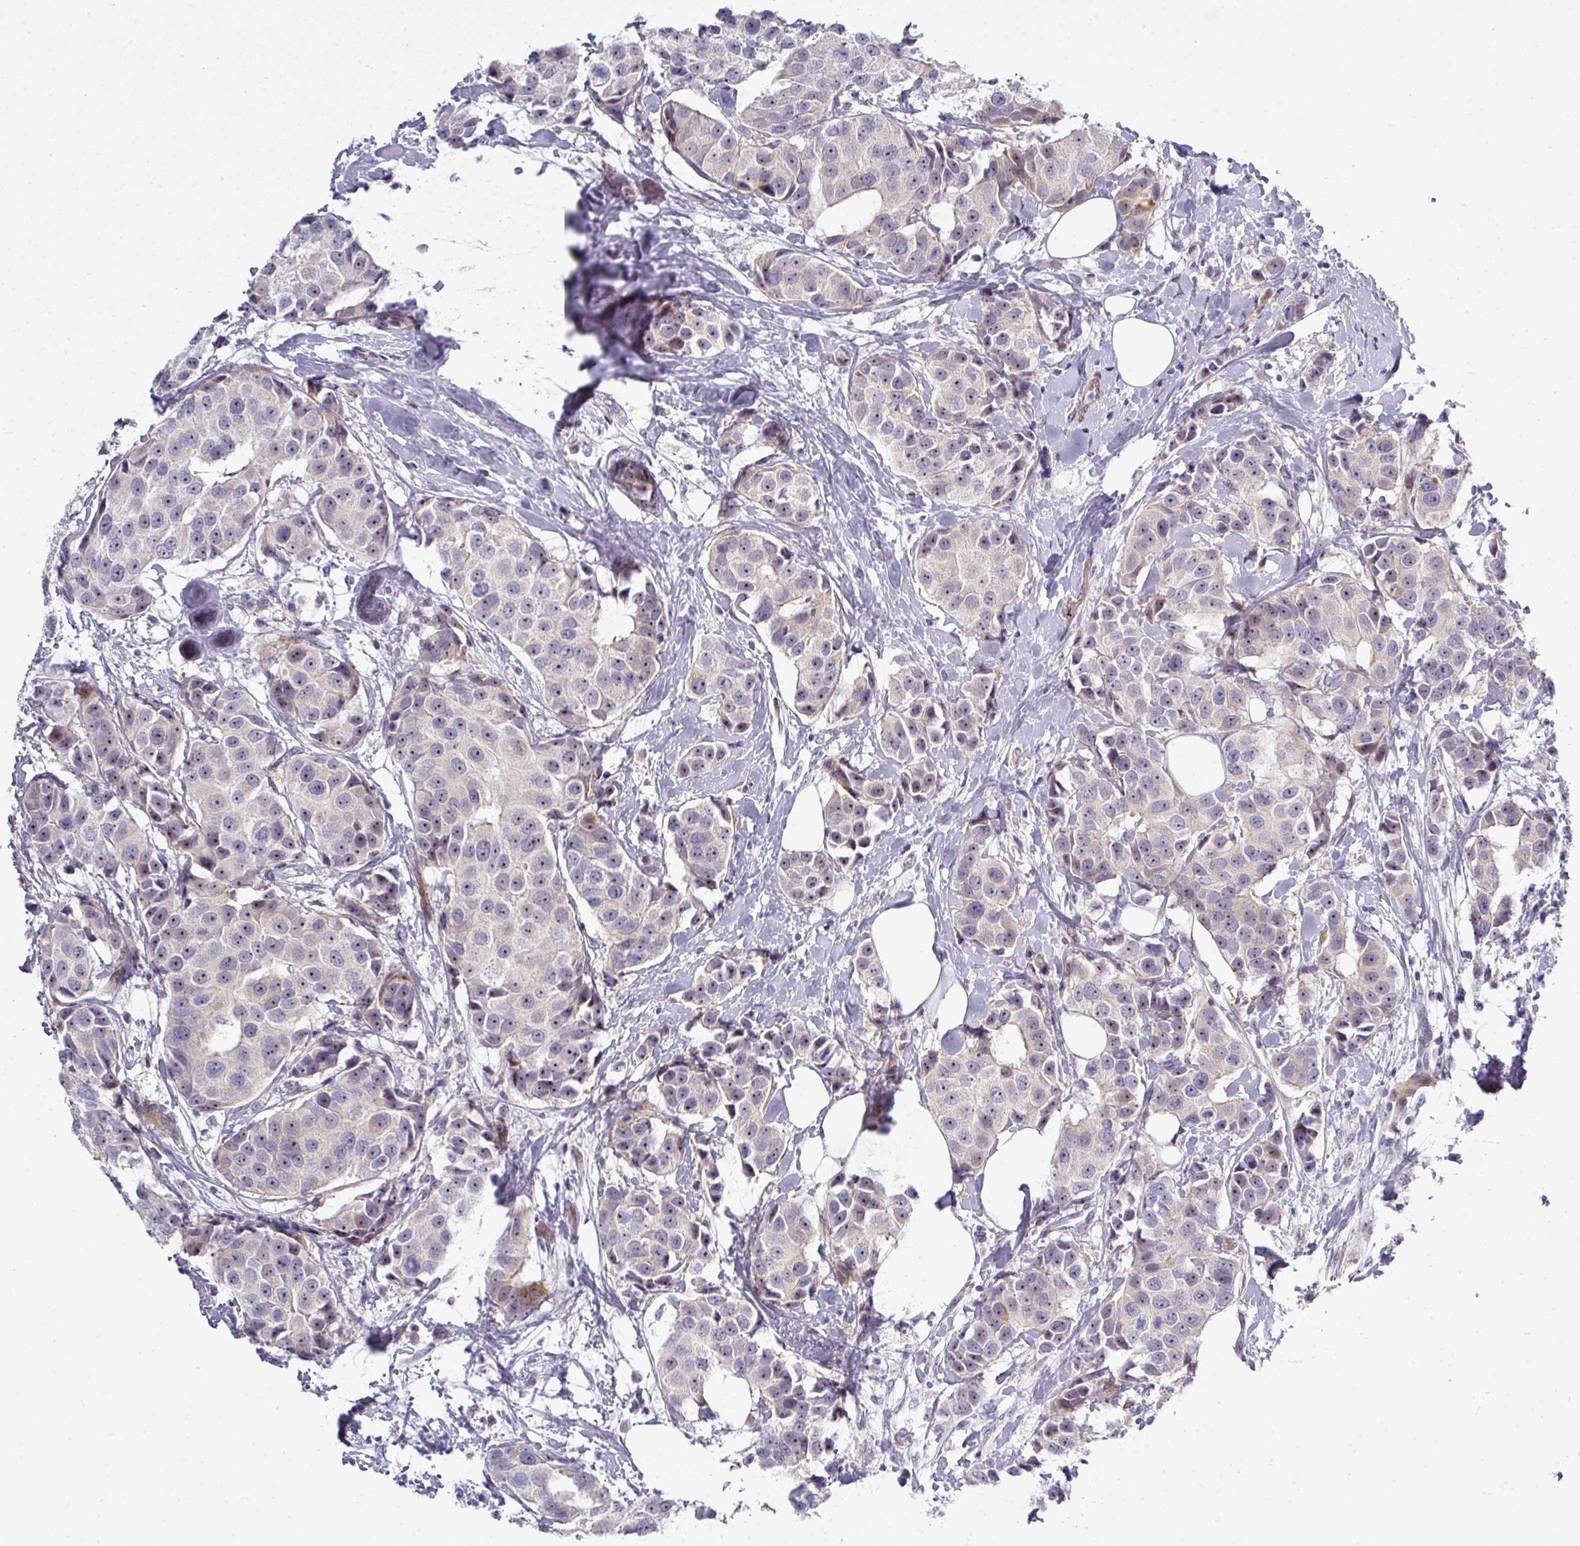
{"staining": {"intensity": "negative", "quantity": "none", "location": "none"}, "tissue": "breast cancer", "cell_type": "Tumor cells", "image_type": "cancer", "snomed": [{"axis": "morphology", "description": "Normal tissue, NOS"}, {"axis": "morphology", "description": "Duct carcinoma"}, {"axis": "topography", "description": "Breast"}], "caption": "Immunohistochemical staining of human breast cancer reveals no significant expression in tumor cells.", "gene": "ATP6V1F", "patient": {"sex": "female", "age": 39}}